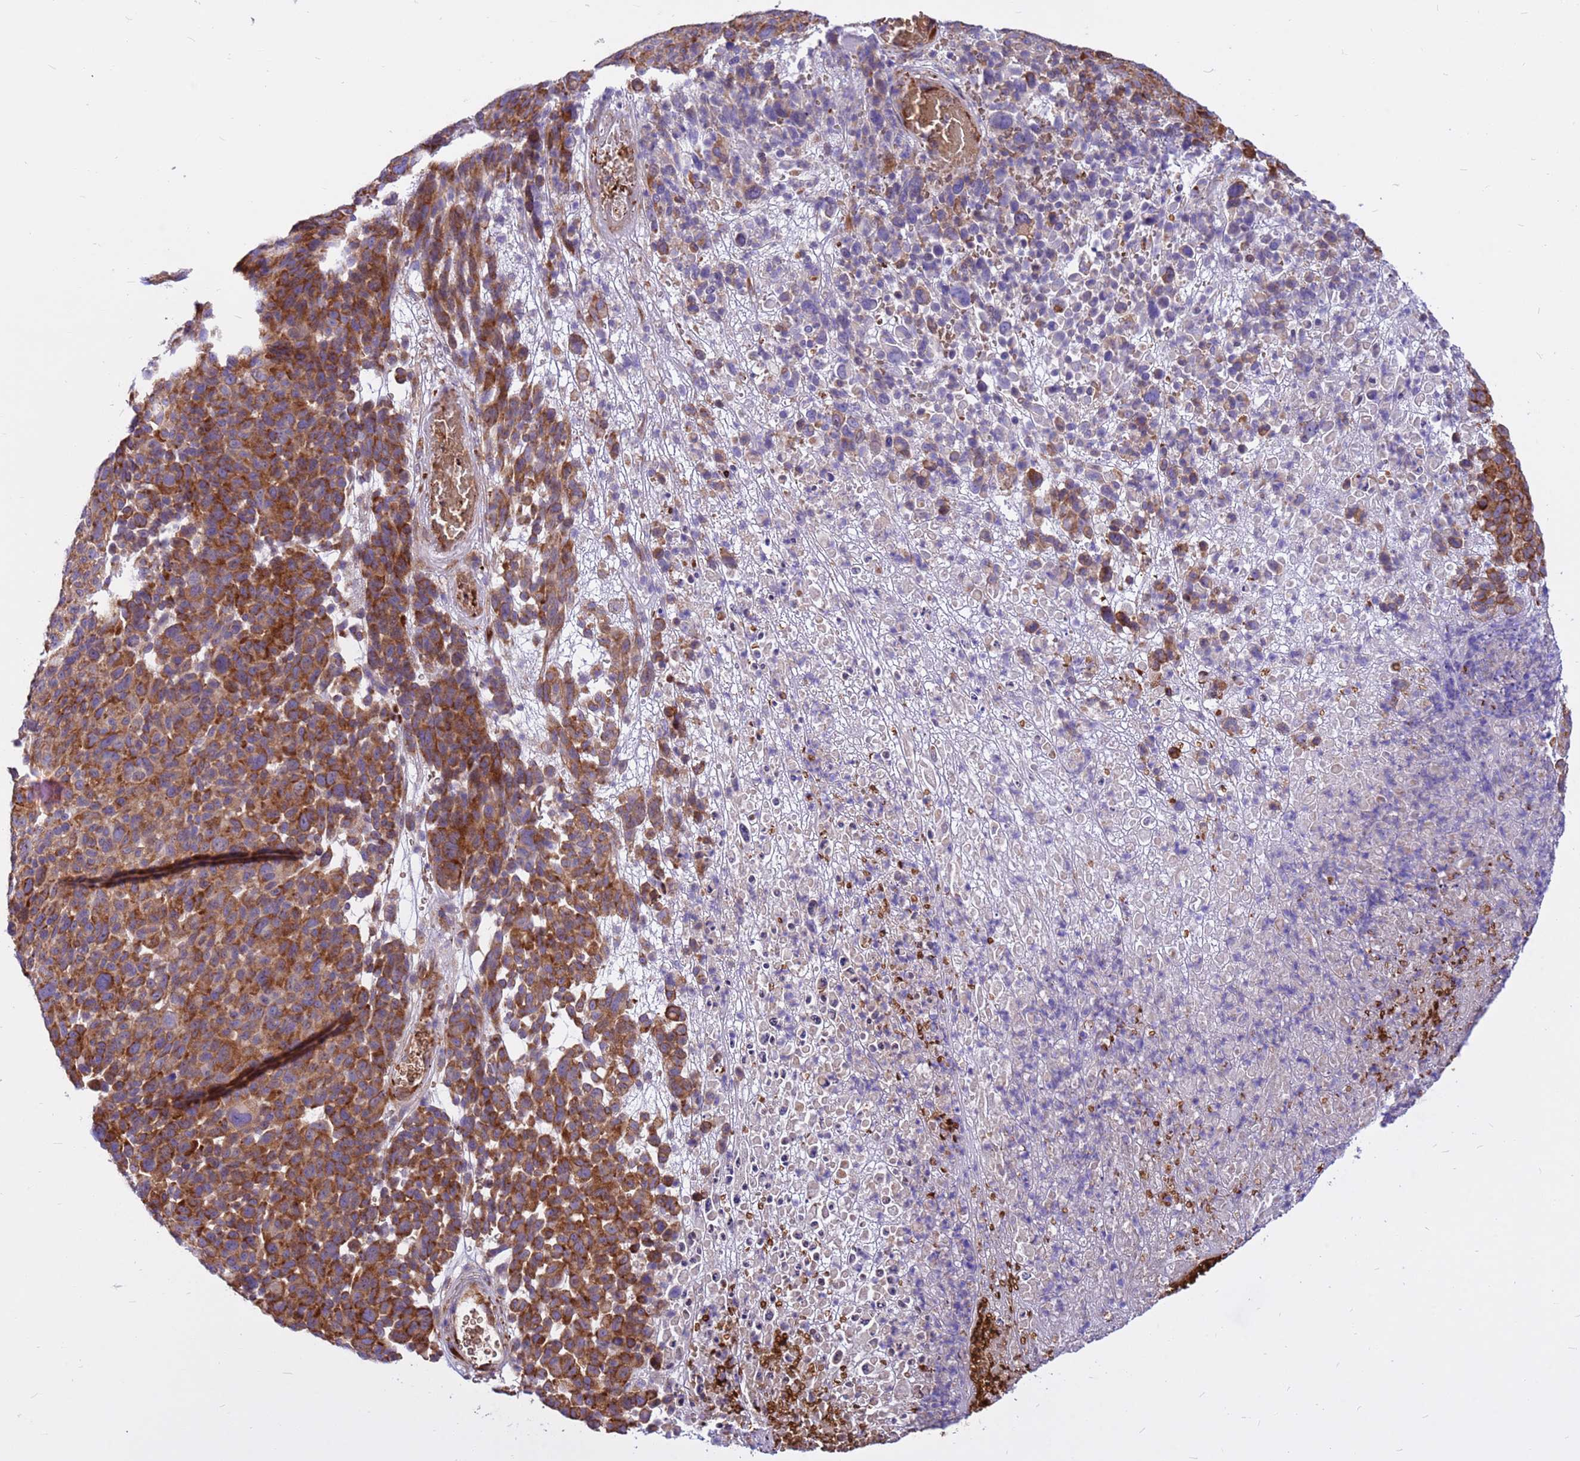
{"staining": {"intensity": "moderate", "quantity": ">75%", "location": "cytoplasmic/membranous"}, "tissue": "melanoma", "cell_type": "Tumor cells", "image_type": "cancer", "snomed": [{"axis": "morphology", "description": "Malignant melanoma, NOS"}, {"axis": "topography", "description": "Skin"}], "caption": "IHC histopathology image of neoplastic tissue: melanoma stained using immunohistochemistry (IHC) shows medium levels of moderate protein expression localized specifically in the cytoplasmic/membranous of tumor cells, appearing as a cytoplasmic/membranous brown color.", "gene": "ZNF669", "patient": {"sex": "male", "age": 49}}